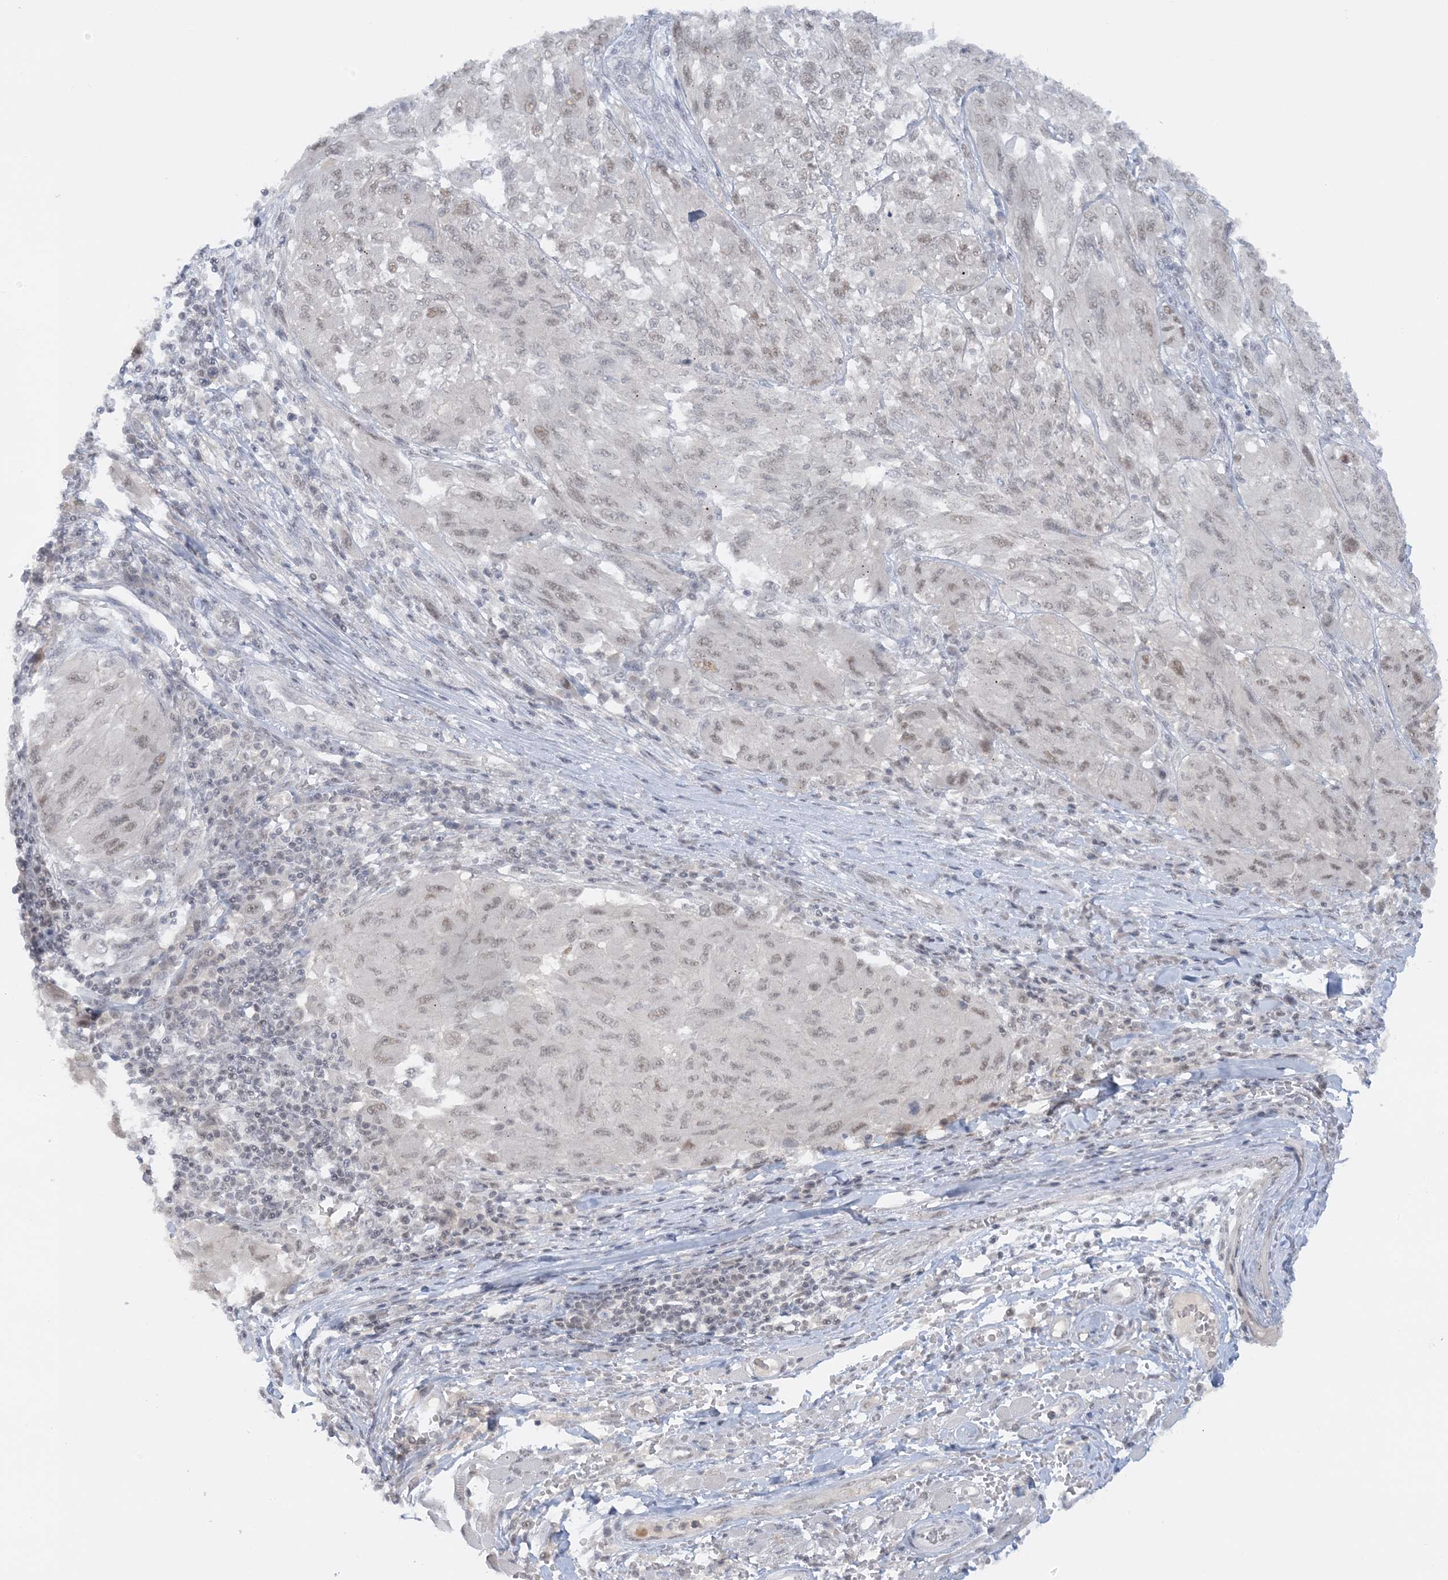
{"staining": {"intensity": "weak", "quantity": "25%-75%", "location": "nuclear"}, "tissue": "melanoma", "cell_type": "Tumor cells", "image_type": "cancer", "snomed": [{"axis": "morphology", "description": "Malignant melanoma, NOS"}, {"axis": "topography", "description": "Skin"}], "caption": "DAB (3,3'-diaminobenzidine) immunohistochemical staining of human melanoma exhibits weak nuclear protein staining in approximately 25%-75% of tumor cells.", "gene": "KMT2D", "patient": {"sex": "female", "age": 91}}